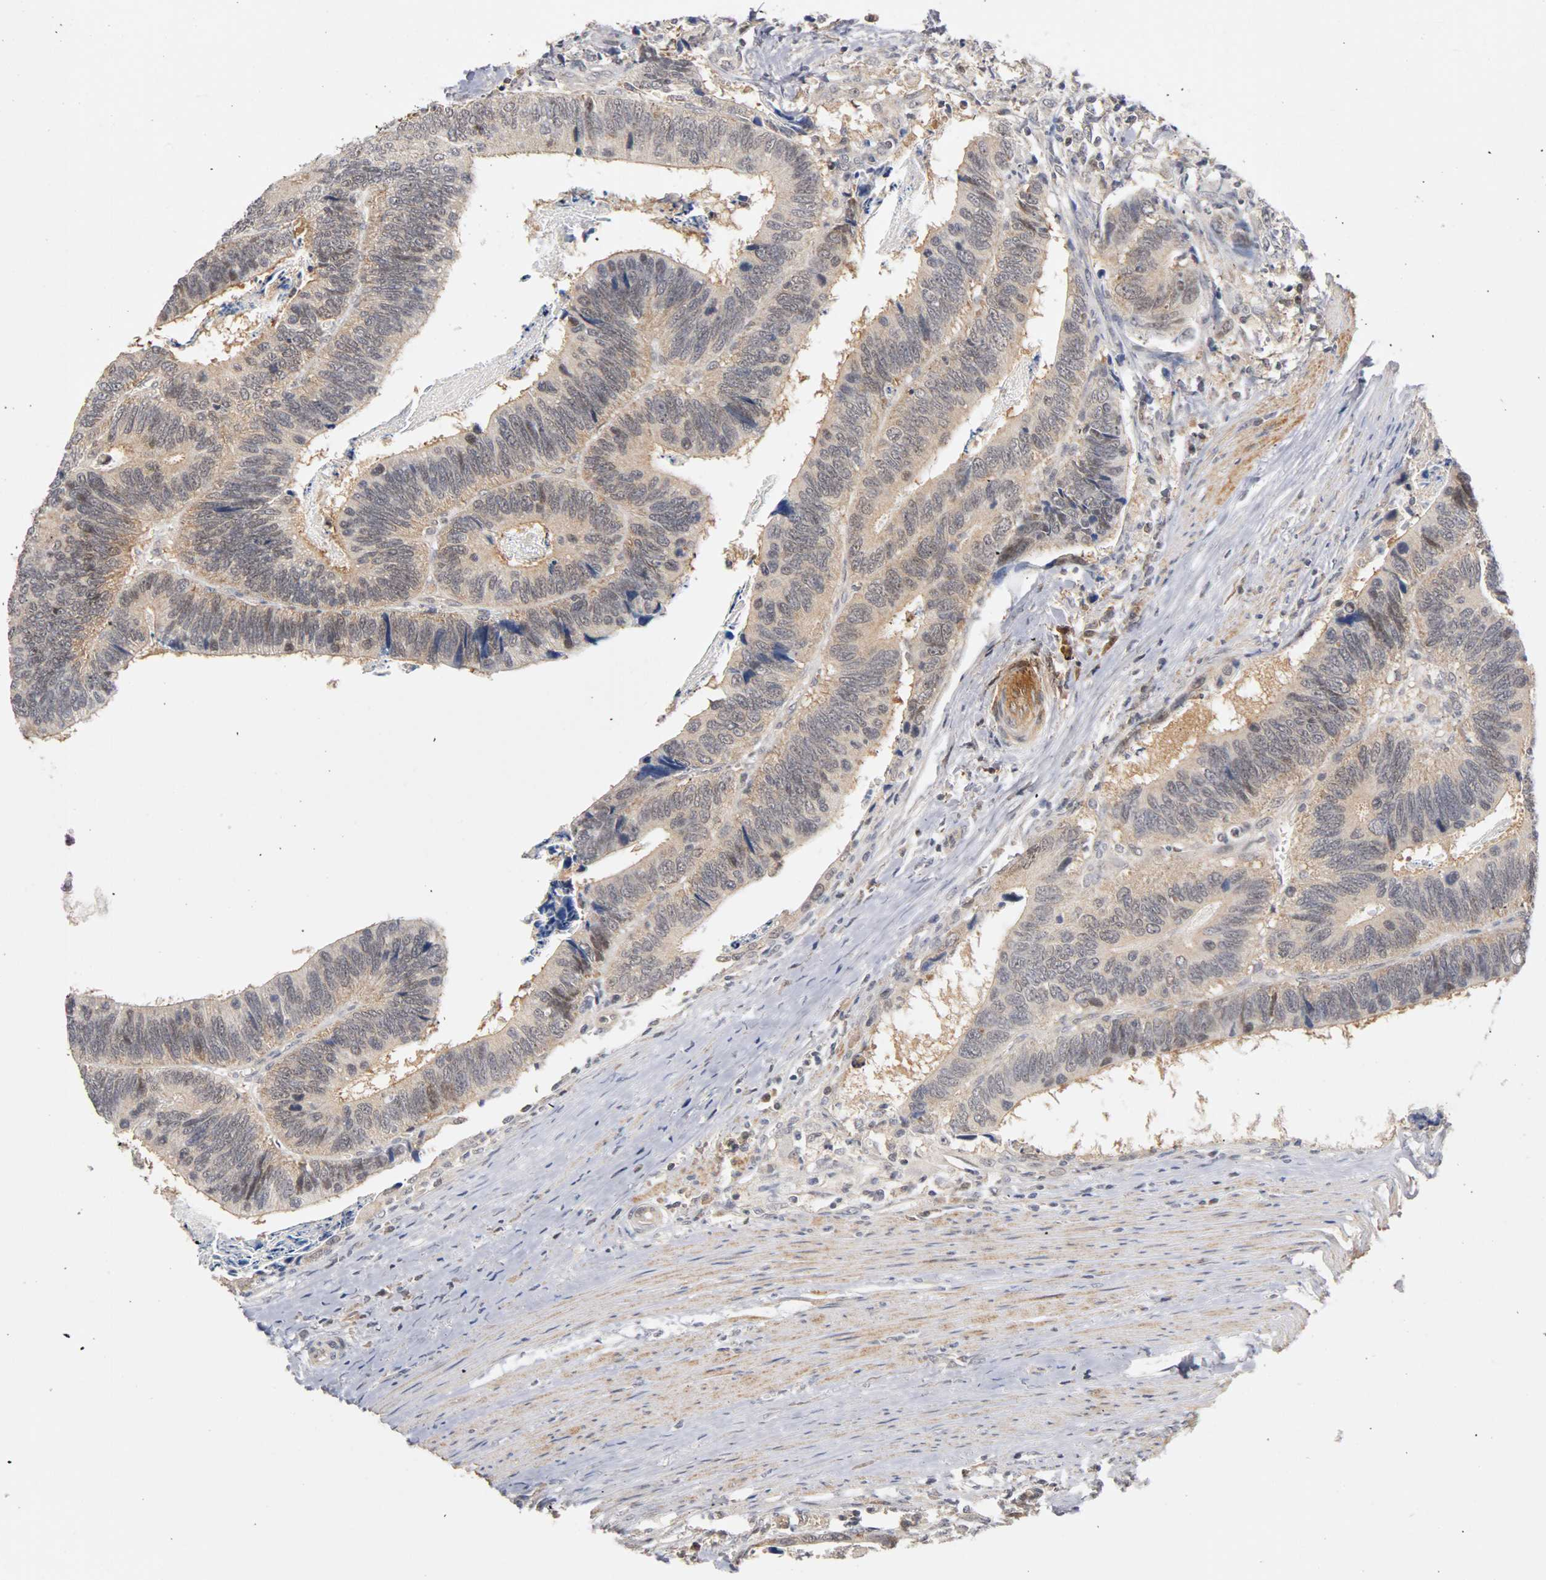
{"staining": {"intensity": "weak", "quantity": ">75%", "location": "cytoplasmic/membranous,nuclear"}, "tissue": "colorectal cancer", "cell_type": "Tumor cells", "image_type": "cancer", "snomed": [{"axis": "morphology", "description": "Adenocarcinoma, NOS"}, {"axis": "topography", "description": "Colon"}], "caption": "IHC (DAB (3,3'-diaminobenzidine)) staining of colorectal cancer (adenocarcinoma) displays weak cytoplasmic/membranous and nuclear protein staining in approximately >75% of tumor cells. (DAB (3,3'-diaminobenzidine) IHC with brightfield microscopy, high magnification).", "gene": "UBE2M", "patient": {"sex": "male", "age": 72}}